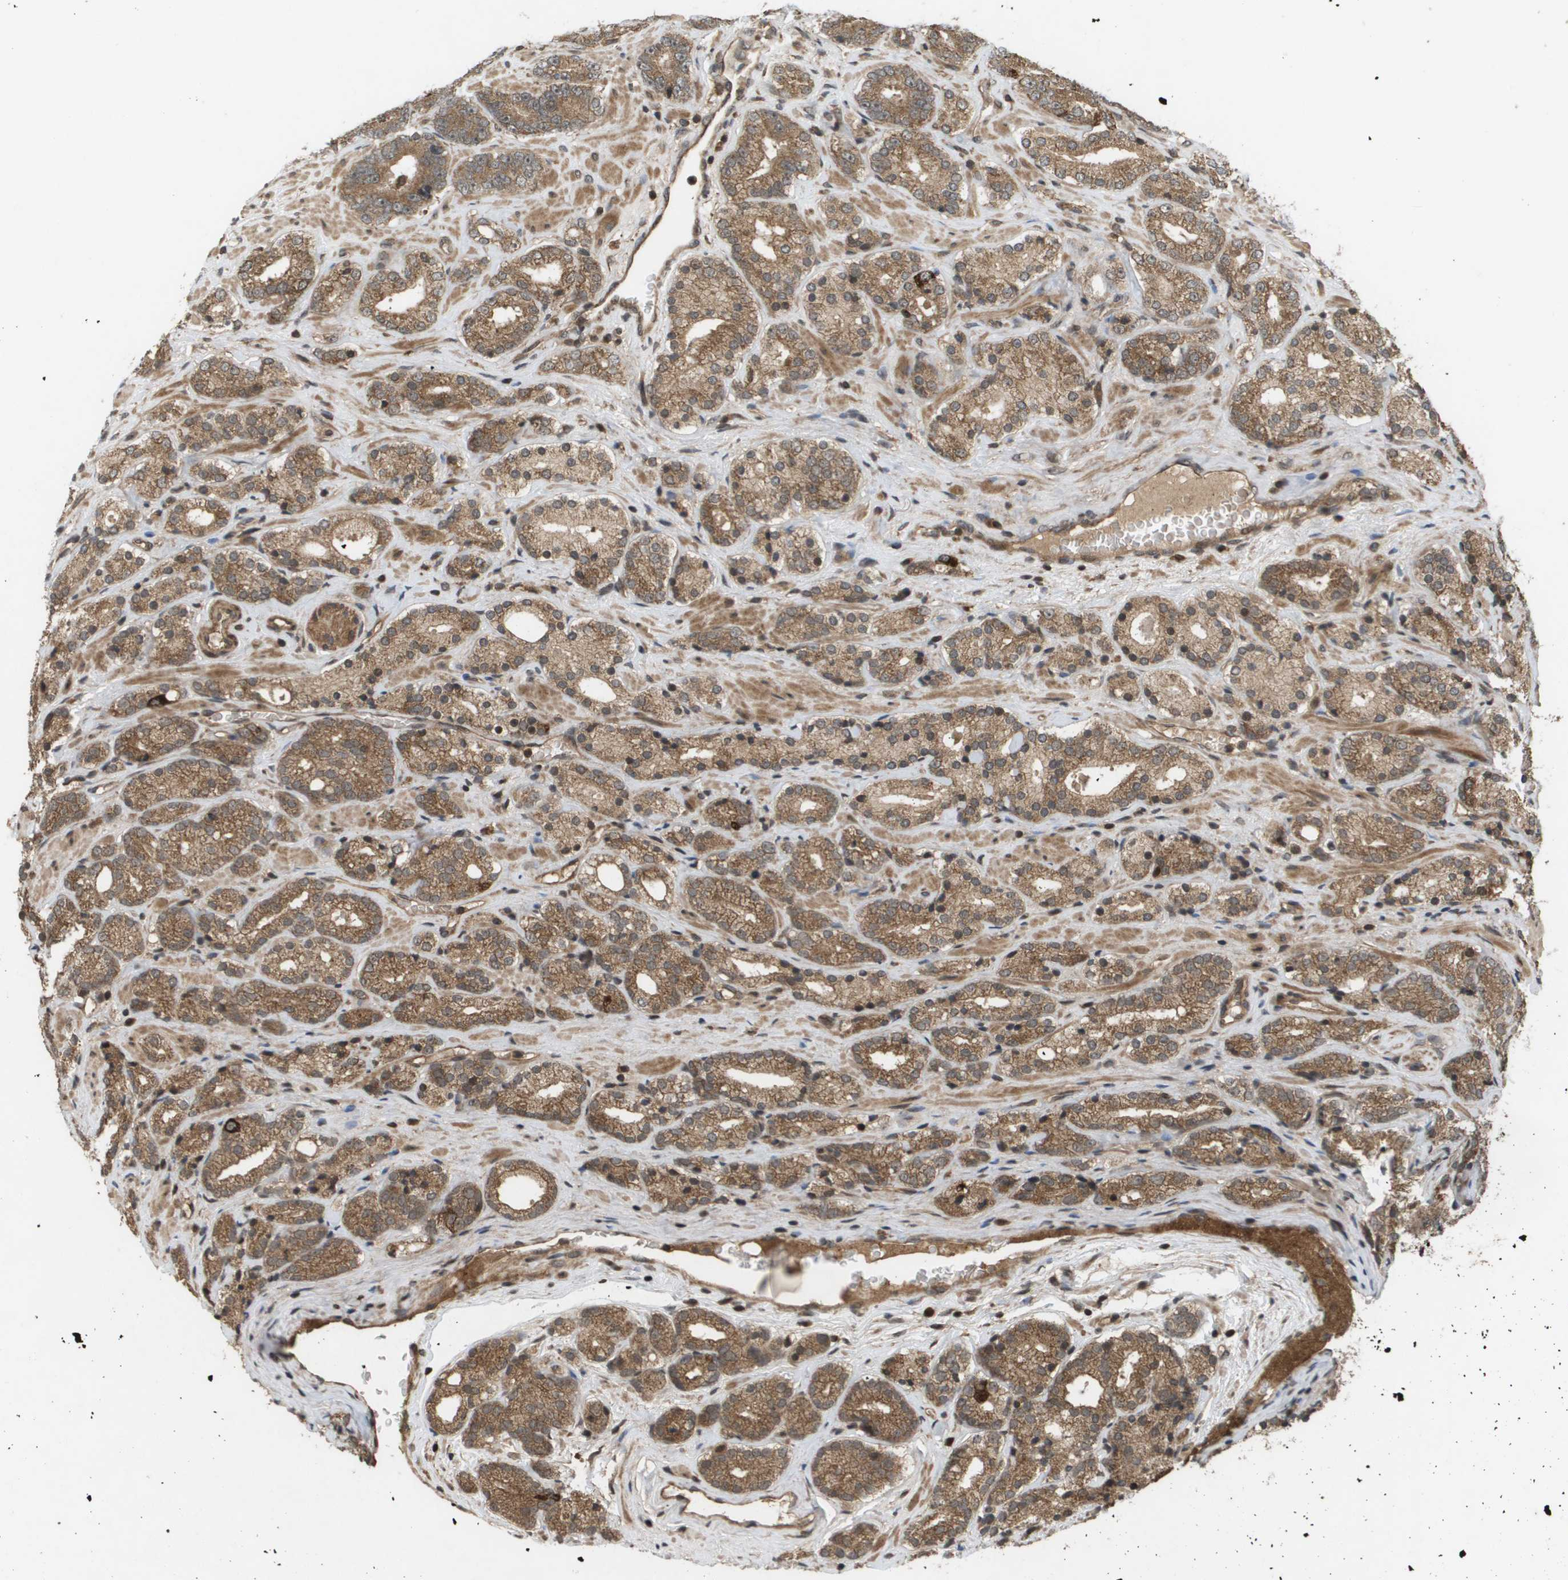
{"staining": {"intensity": "strong", "quantity": ">75%", "location": "cytoplasmic/membranous"}, "tissue": "prostate cancer", "cell_type": "Tumor cells", "image_type": "cancer", "snomed": [{"axis": "morphology", "description": "Adenocarcinoma, High grade"}, {"axis": "topography", "description": "Prostate"}], "caption": "The photomicrograph exhibits staining of adenocarcinoma (high-grade) (prostate), revealing strong cytoplasmic/membranous protein positivity (brown color) within tumor cells. (Brightfield microscopy of DAB IHC at high magnification).", "gene": "KIF11", "patient": {"sex": "male", "age": 71}}